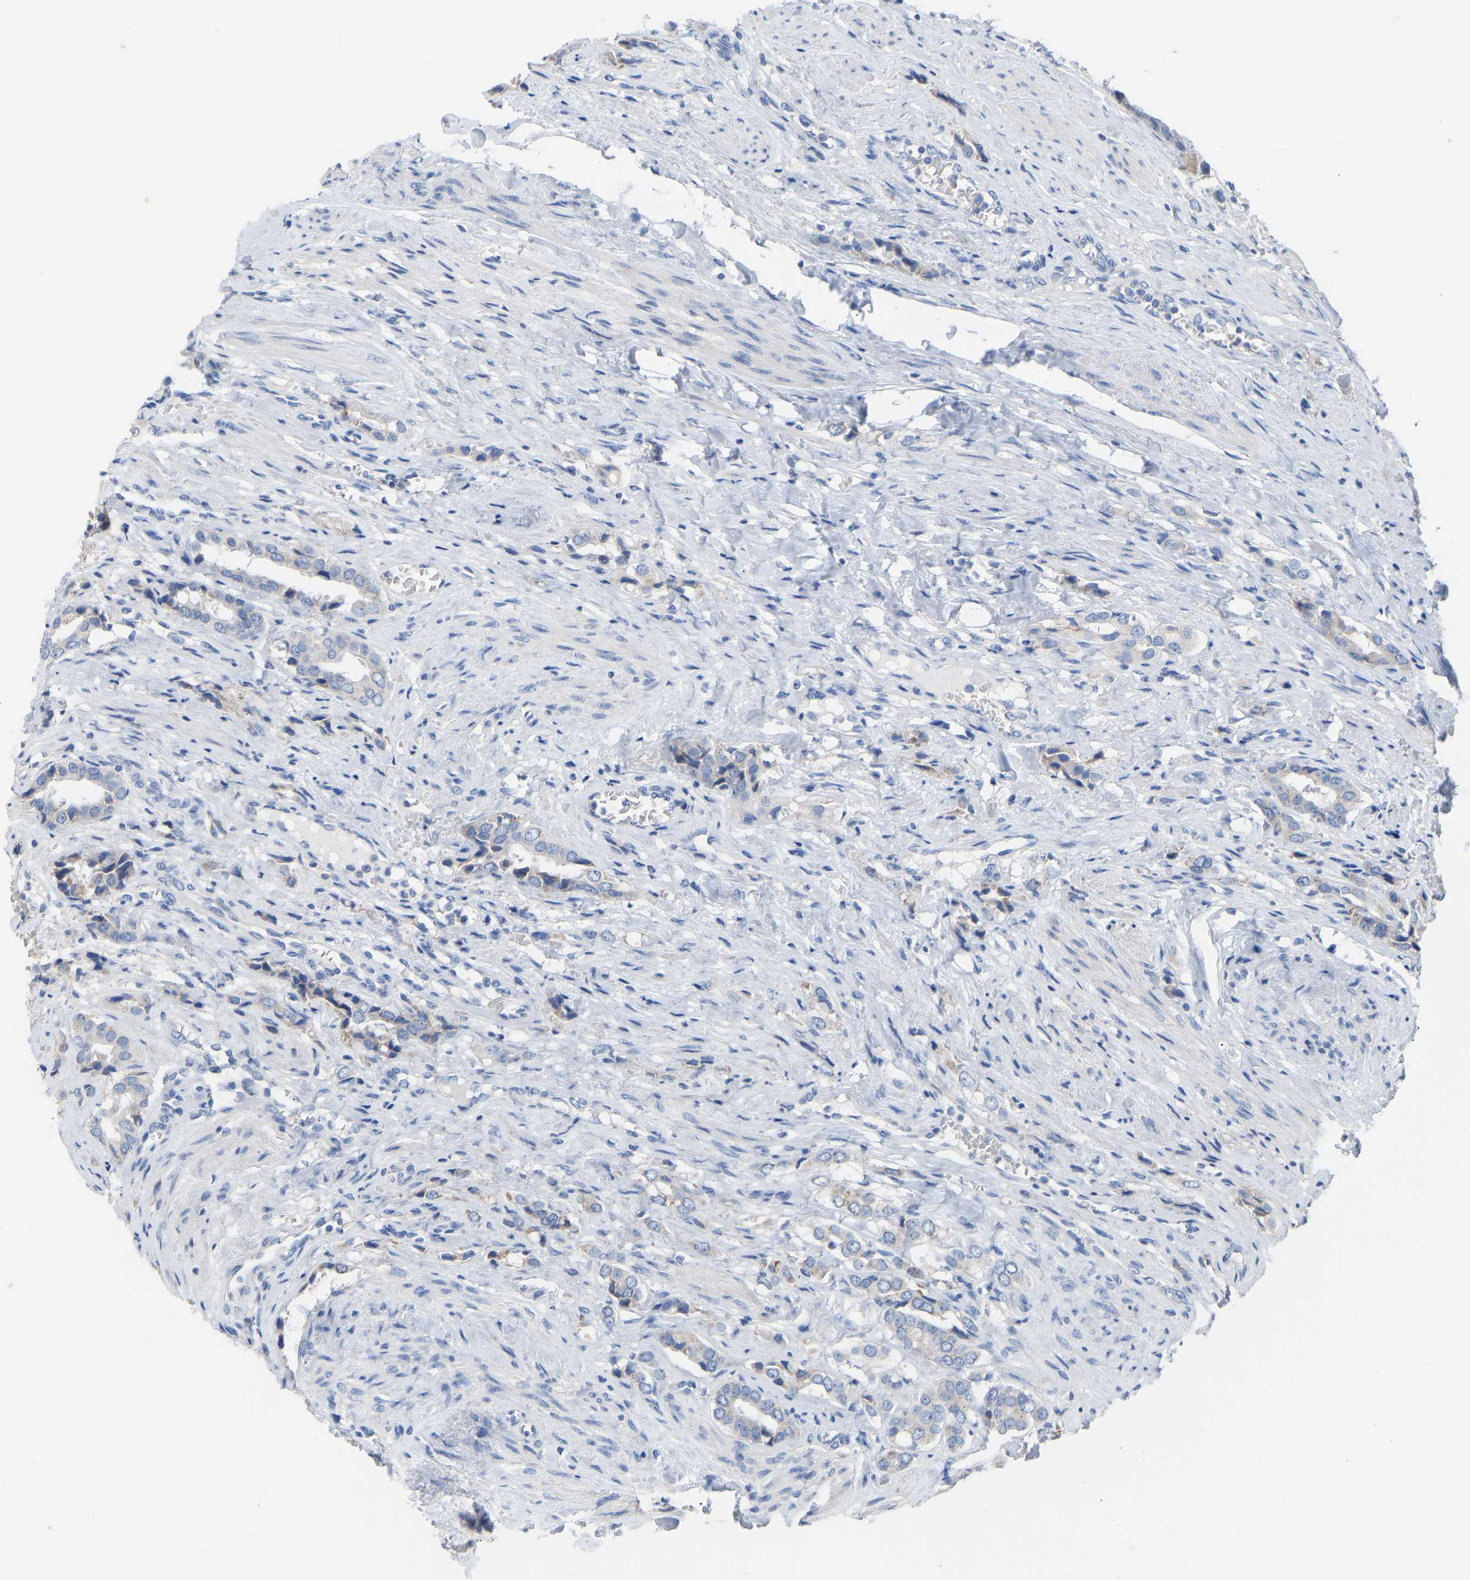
{"staining": {"intensity": "negative", "quantity": "none", "location": "none"}, "tissue": "prostate cancer", "cell_type": "Tumor cells", "image_type": "cancer", "snomed": [{"axis": "morphology", "description": "Adenocarcinoma, High grade"}, {"axis": "topography", "description": "Prostate"}], "caption": "Tumor cells are negative for brown protein staining in prostate cancer.", "gene": "OLIG2", "patient": {"sex": "male", "age": 52}}